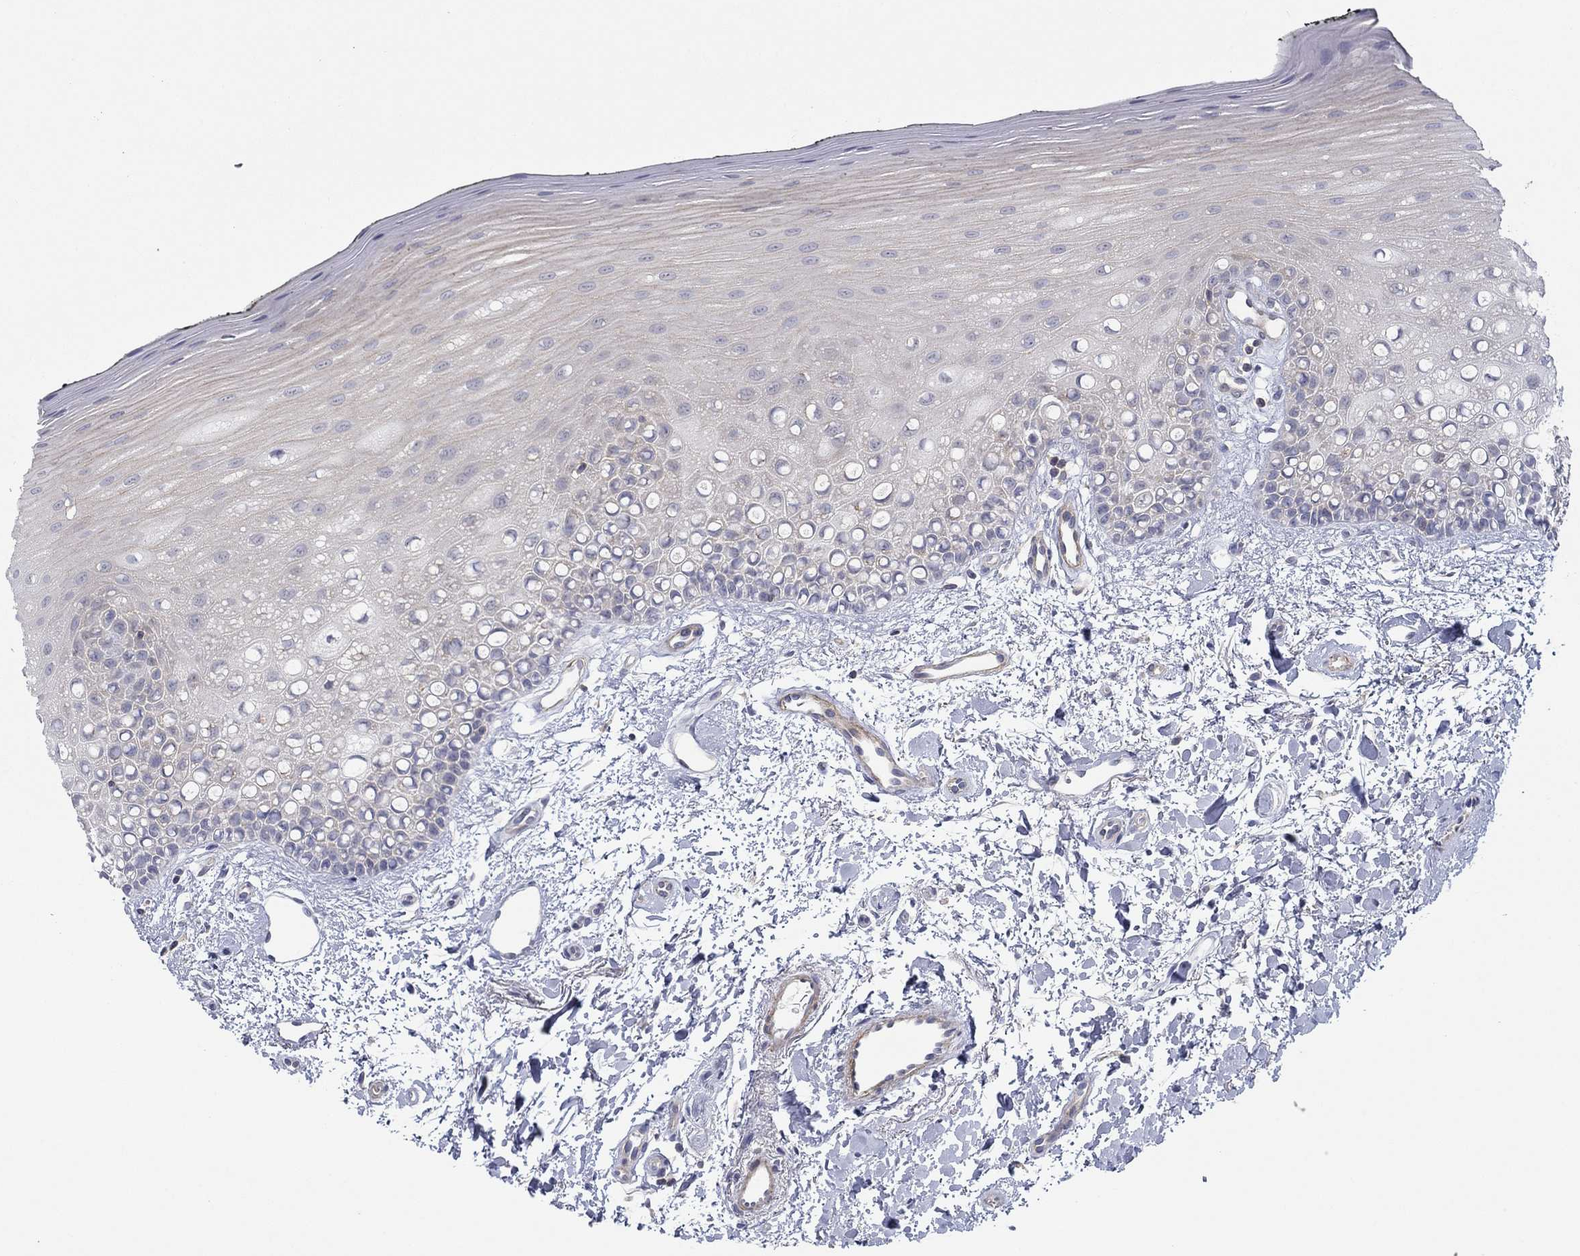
{"staining": {"intensity": "negative", "quantity": "none", "location": "none"}, "tissue": "oral mucosa", "cell_type": "Squamous epithelial cells", "image_type": "normal", "snomed": [{"axis": "morphology", "description": "Normal tissue, NOS"}, {"axis": "topography", "description": "Oral tissue"}], "caption": "Normal oral mucosa was stained to show a protein in brown. There is no significant staining in squamous epithelial cells. The staining was performed using DAB to visualize the protein expression in brown, while the nuclei were stained in blue with hematoxylin (Magnification: 20x).", "gene": "GRK7", "patient": {"sex": "female", "age": 78}}